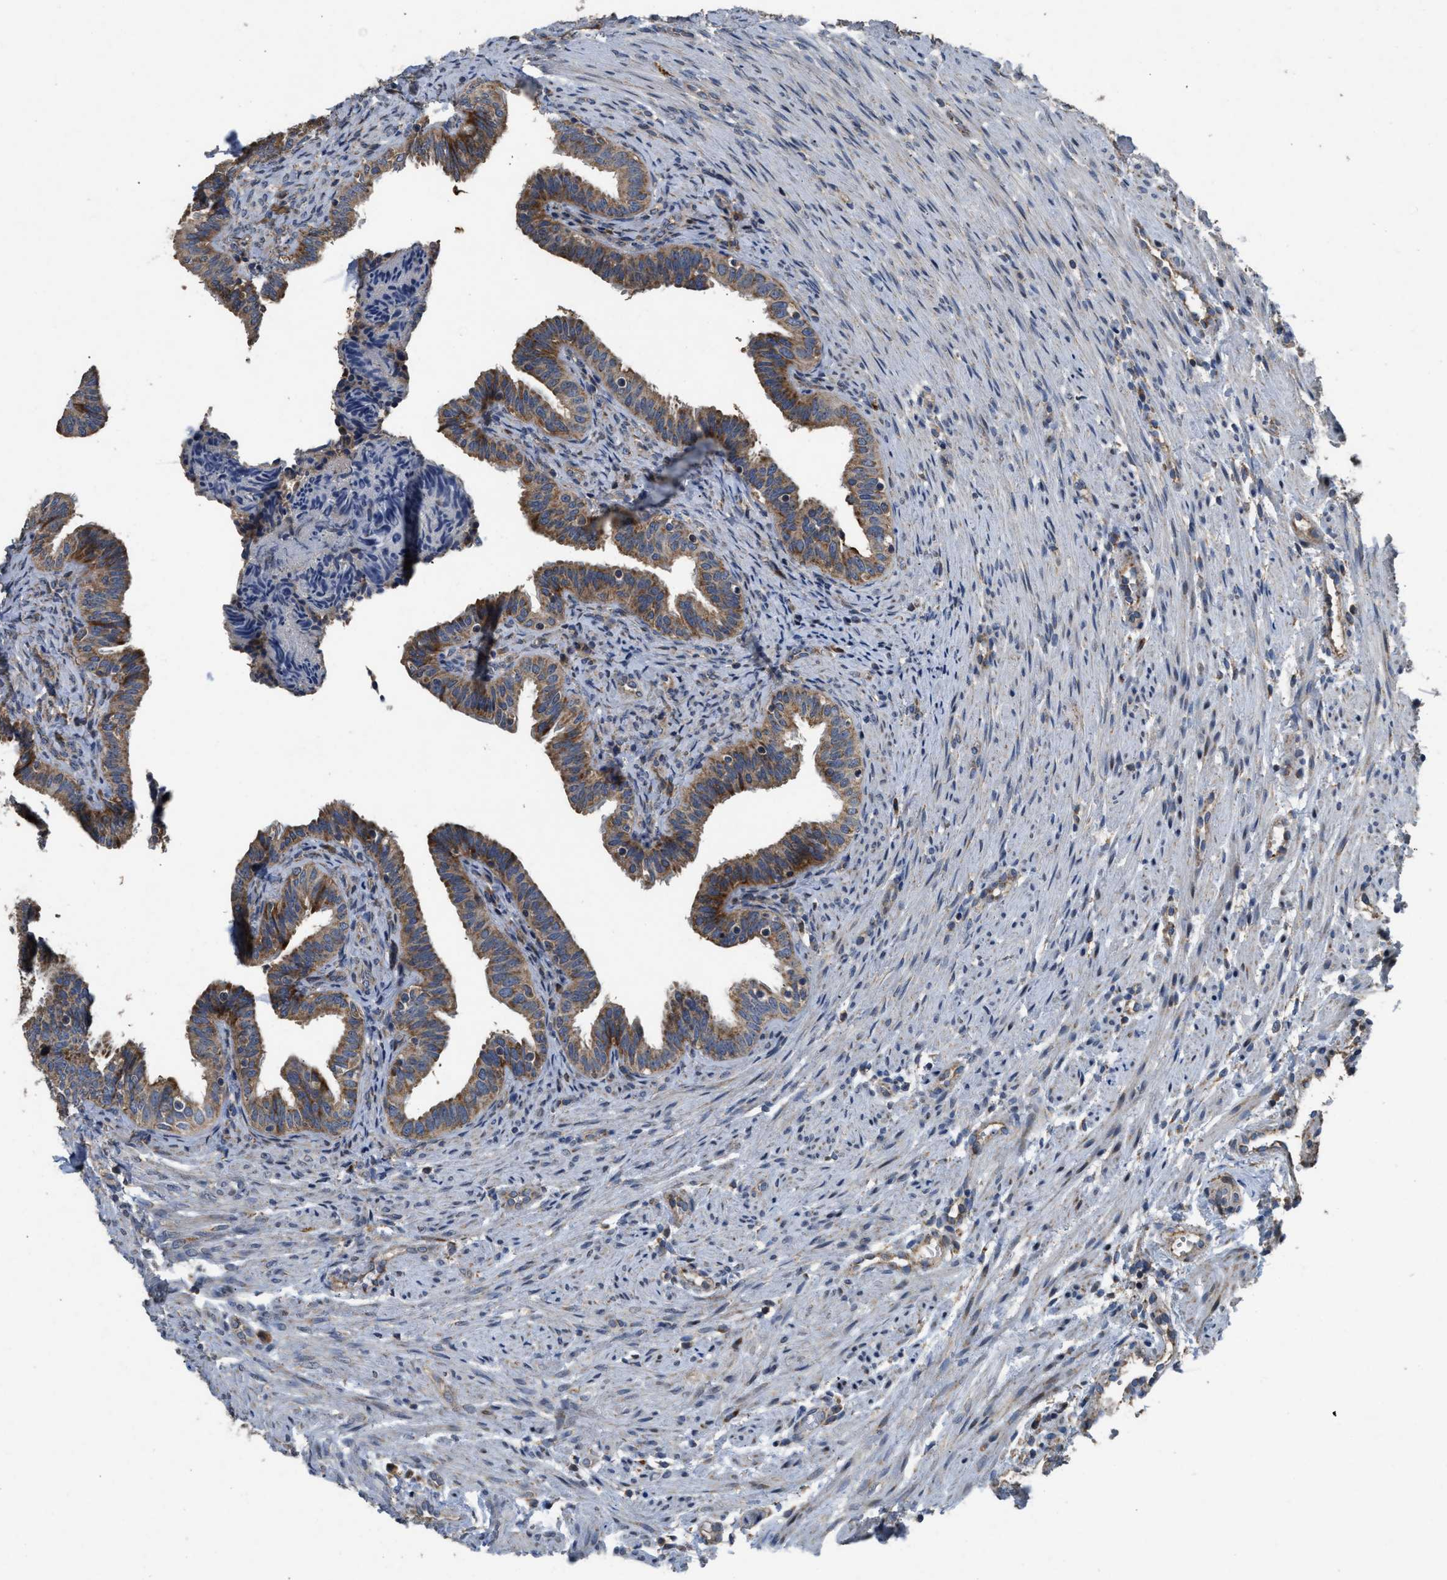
{"staining": {"intensity": "moderate", "quantity": ">75%", "location": "cytoplasmic/membranous"}, "tissue": "fallopian tube", "cell_type": "Glandular cells", "image_type": "normal", "snomed": [{"axis": "morphology", "description": "Normal tissue, NOS"}, {"axis": "topography", "description": "Fallopian tube"}, {"axis": "topography", "description": "Placenta"}], "caption": "The image reveals staining of unremarkable fallopian tube, revealing moderate cytoplasmic/membranous protein staining (brown color) within glandular cells. (DAB (3,3'-diaminobenzidine) = brown stain, brightfield microscopy at high magnification).", "gene": "TMEM150A", "patient": {"sex": "female", "age": 34}}